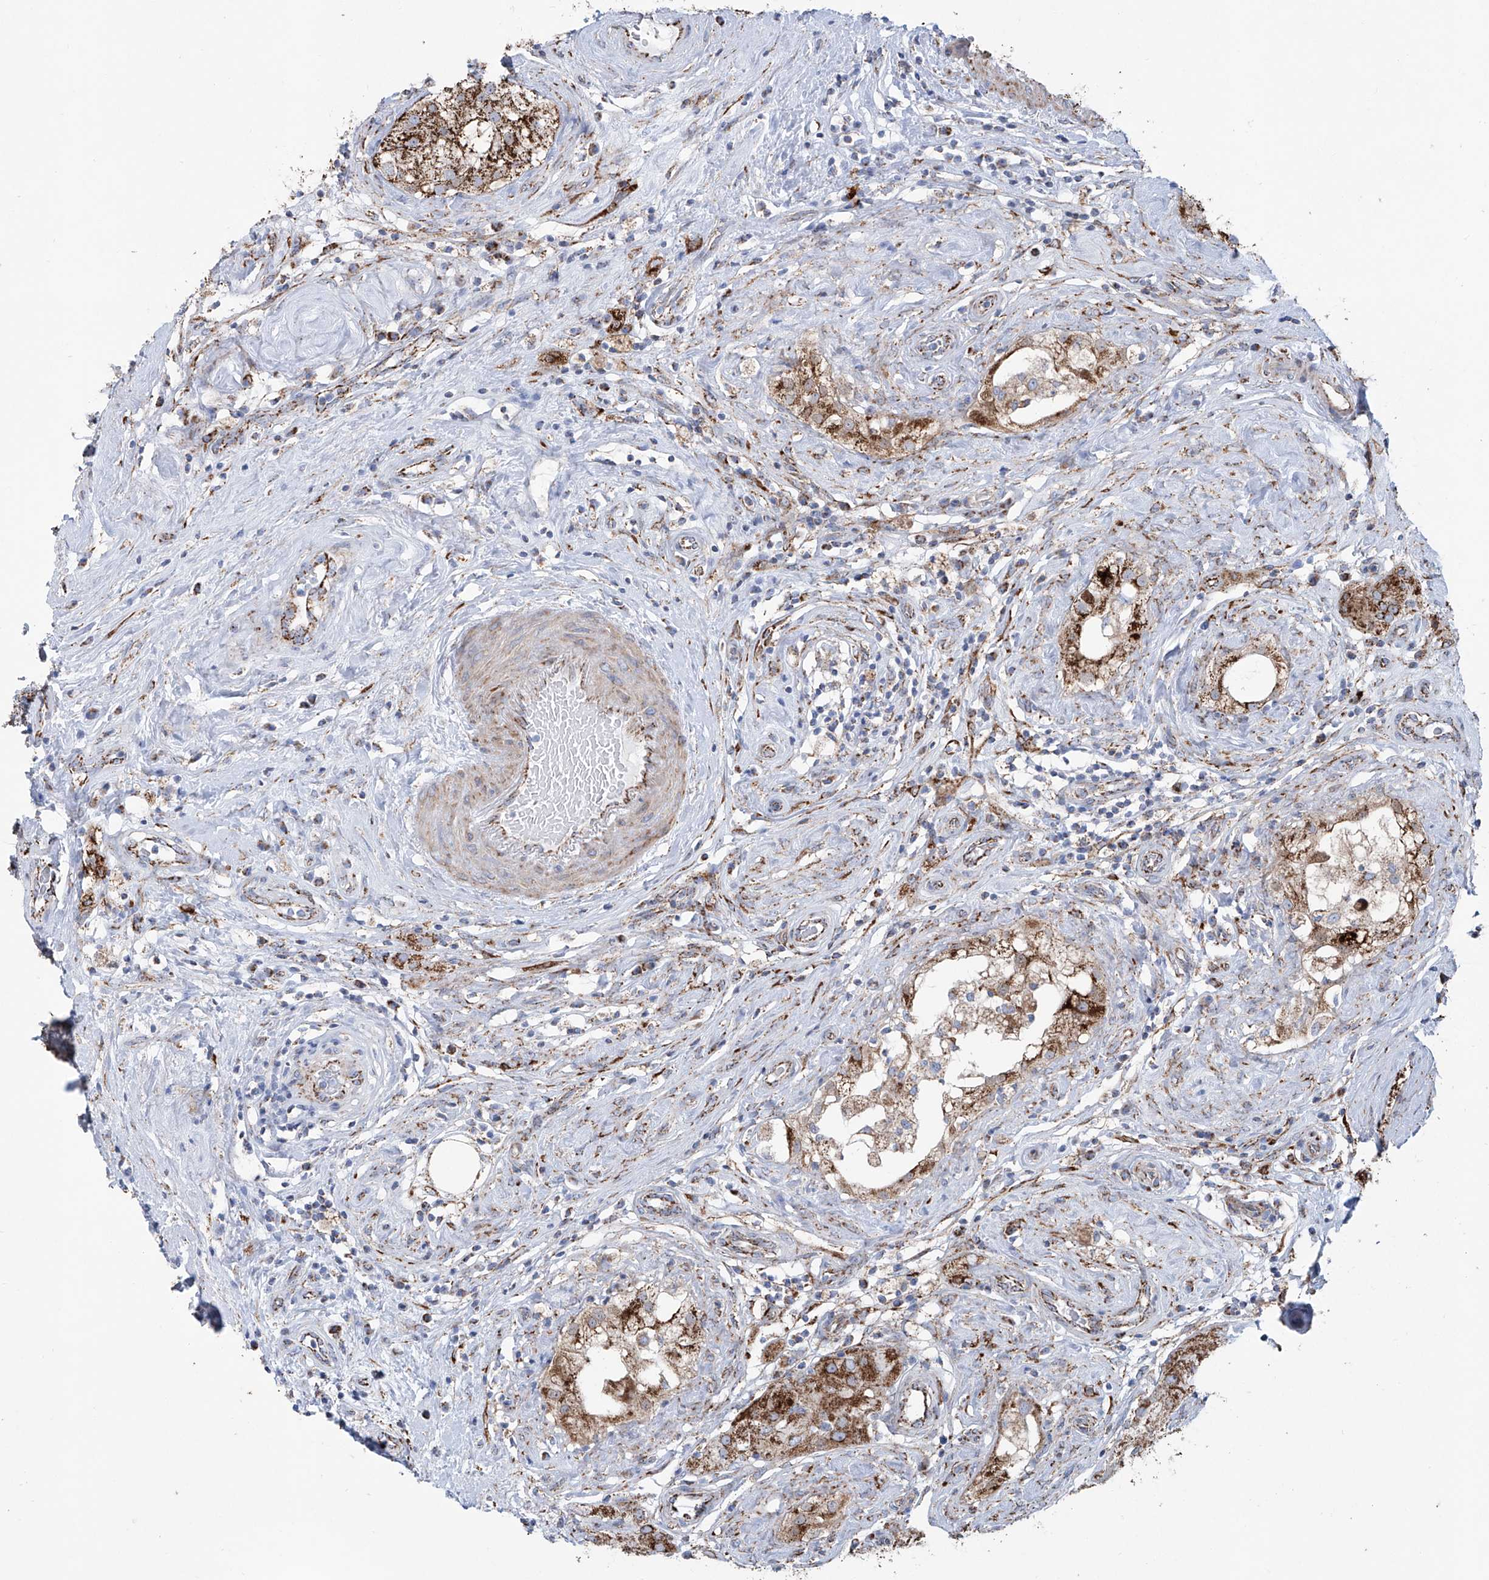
{"staining": {"intensity": "strong", "quantity": "25%-75%", "location": "cytoplasmic/membranous"}, "tissue": "testis", "cell_type": "Cells in seminiferous ducts", "image_type": "normal", "snomed": [{"axis": "morphology", "description": "Normal tissue, NOS"}, {"axis": "topography", "description": "Testis"}], "caption": "Protein staining by immunohistochemistry demonstrates strong cytoplasmic/membranous positivity in about 25%-75% of cells in seminiferous ducts in benign testis.", "gene": "ALDH6A1", "patient": {"sex": "male", "age": 84}}